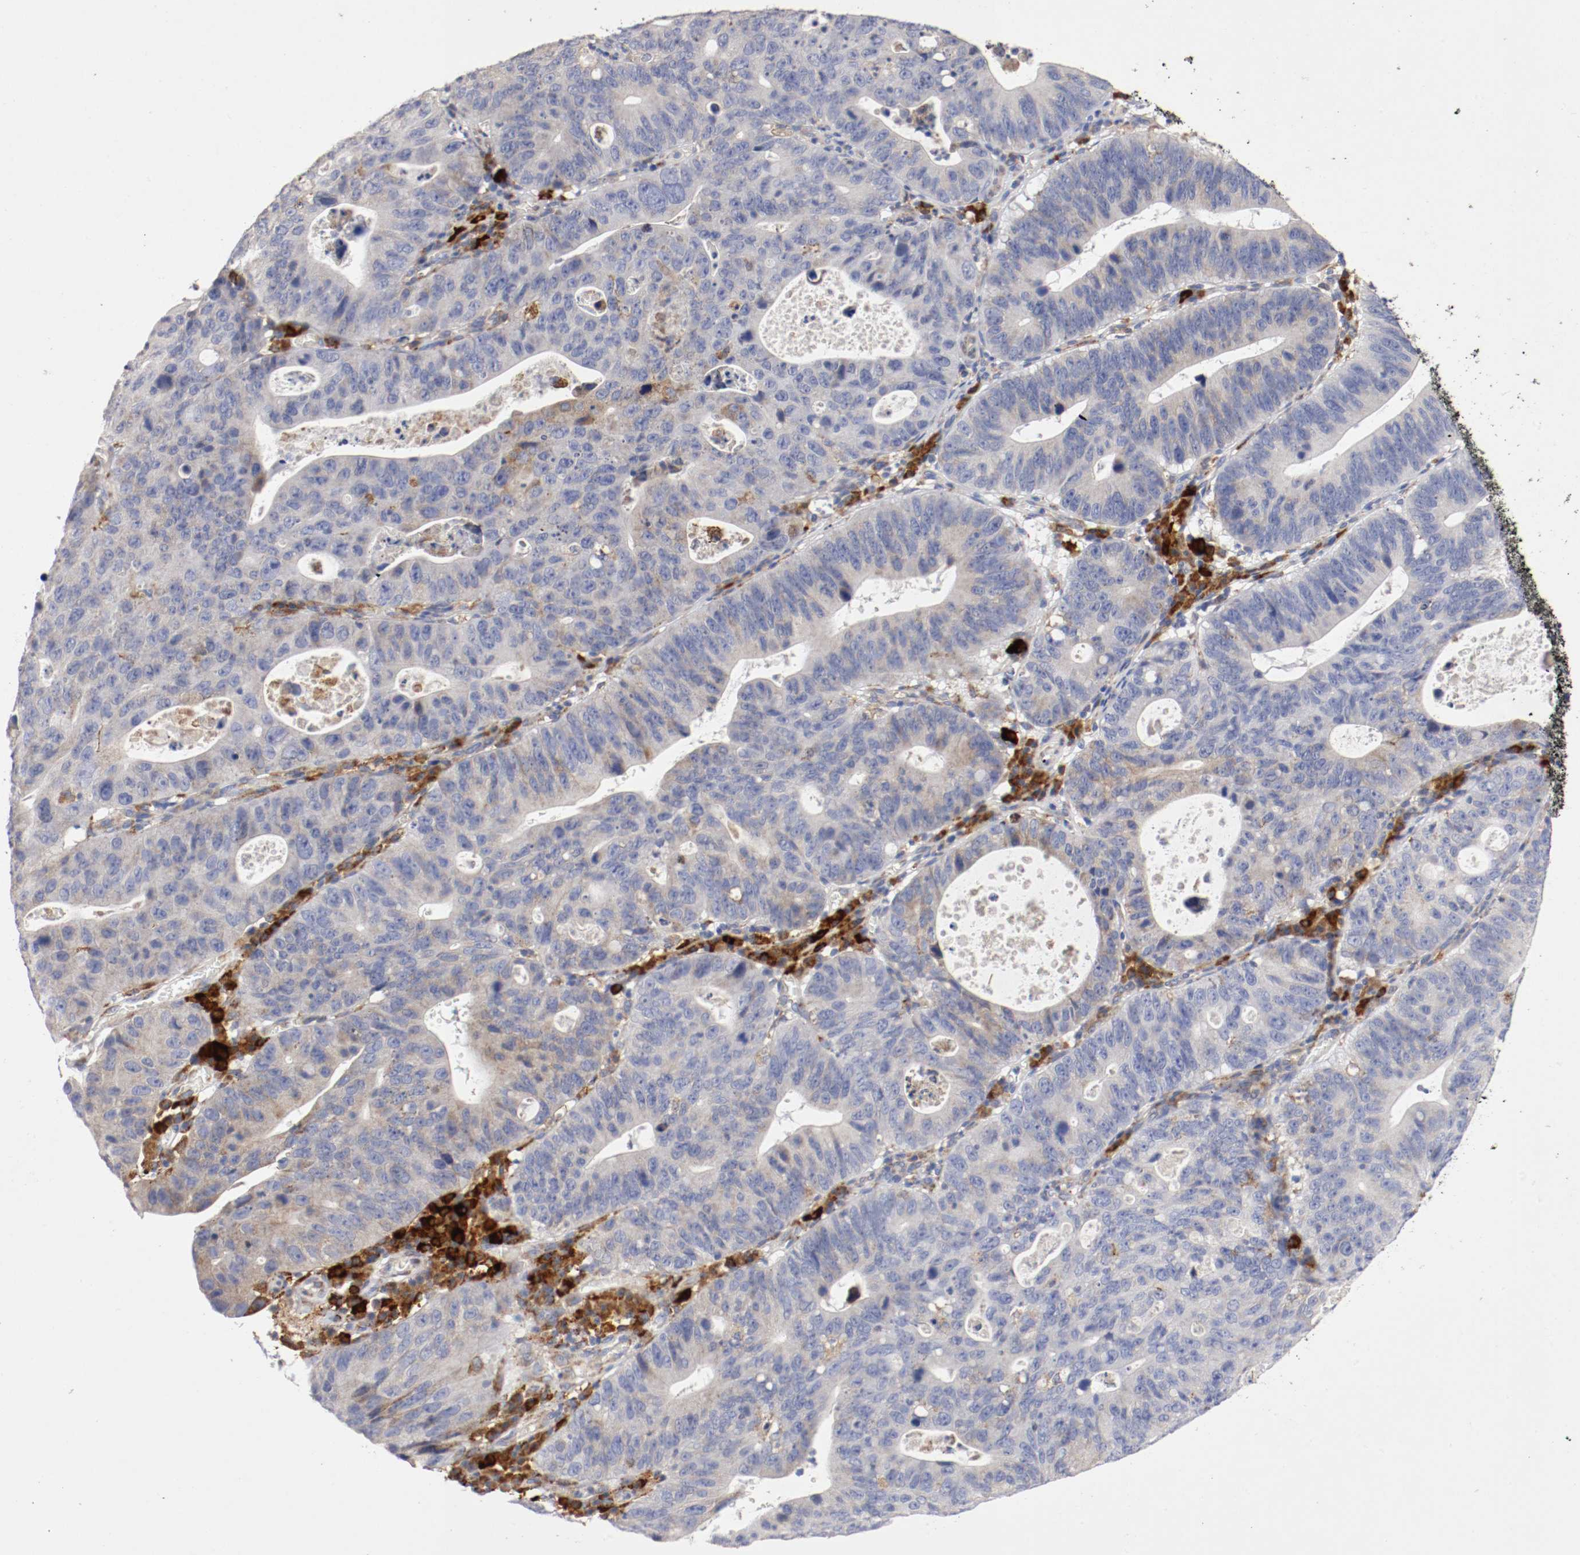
{"staining": {"intensity": "moderate", "quantity": "25%-75%", "location": "cytoplasmic/membranous"}, "tissue": "stomach cancer", "cell_type": "Tumor cells", "image_type": "cancer", "snomed": [{"axis": "morphology", "description": "Adenocarcinoma, NOS"}, {"axis": "topography", "description": "Stomach"}], "caption": "IHC (DAB) staining of adenocarcinoma (stomach) shows moderate cytoplasmic/membranous protein expression in approximately 25%-75% of tumor cells. The staining is performed using DAB brown chromogen to label protein expression. The nuclei are counter-stained blue using hematoxylin.", "gene": "TRAF2", "patient": {"sex": "male", "age": 59}}